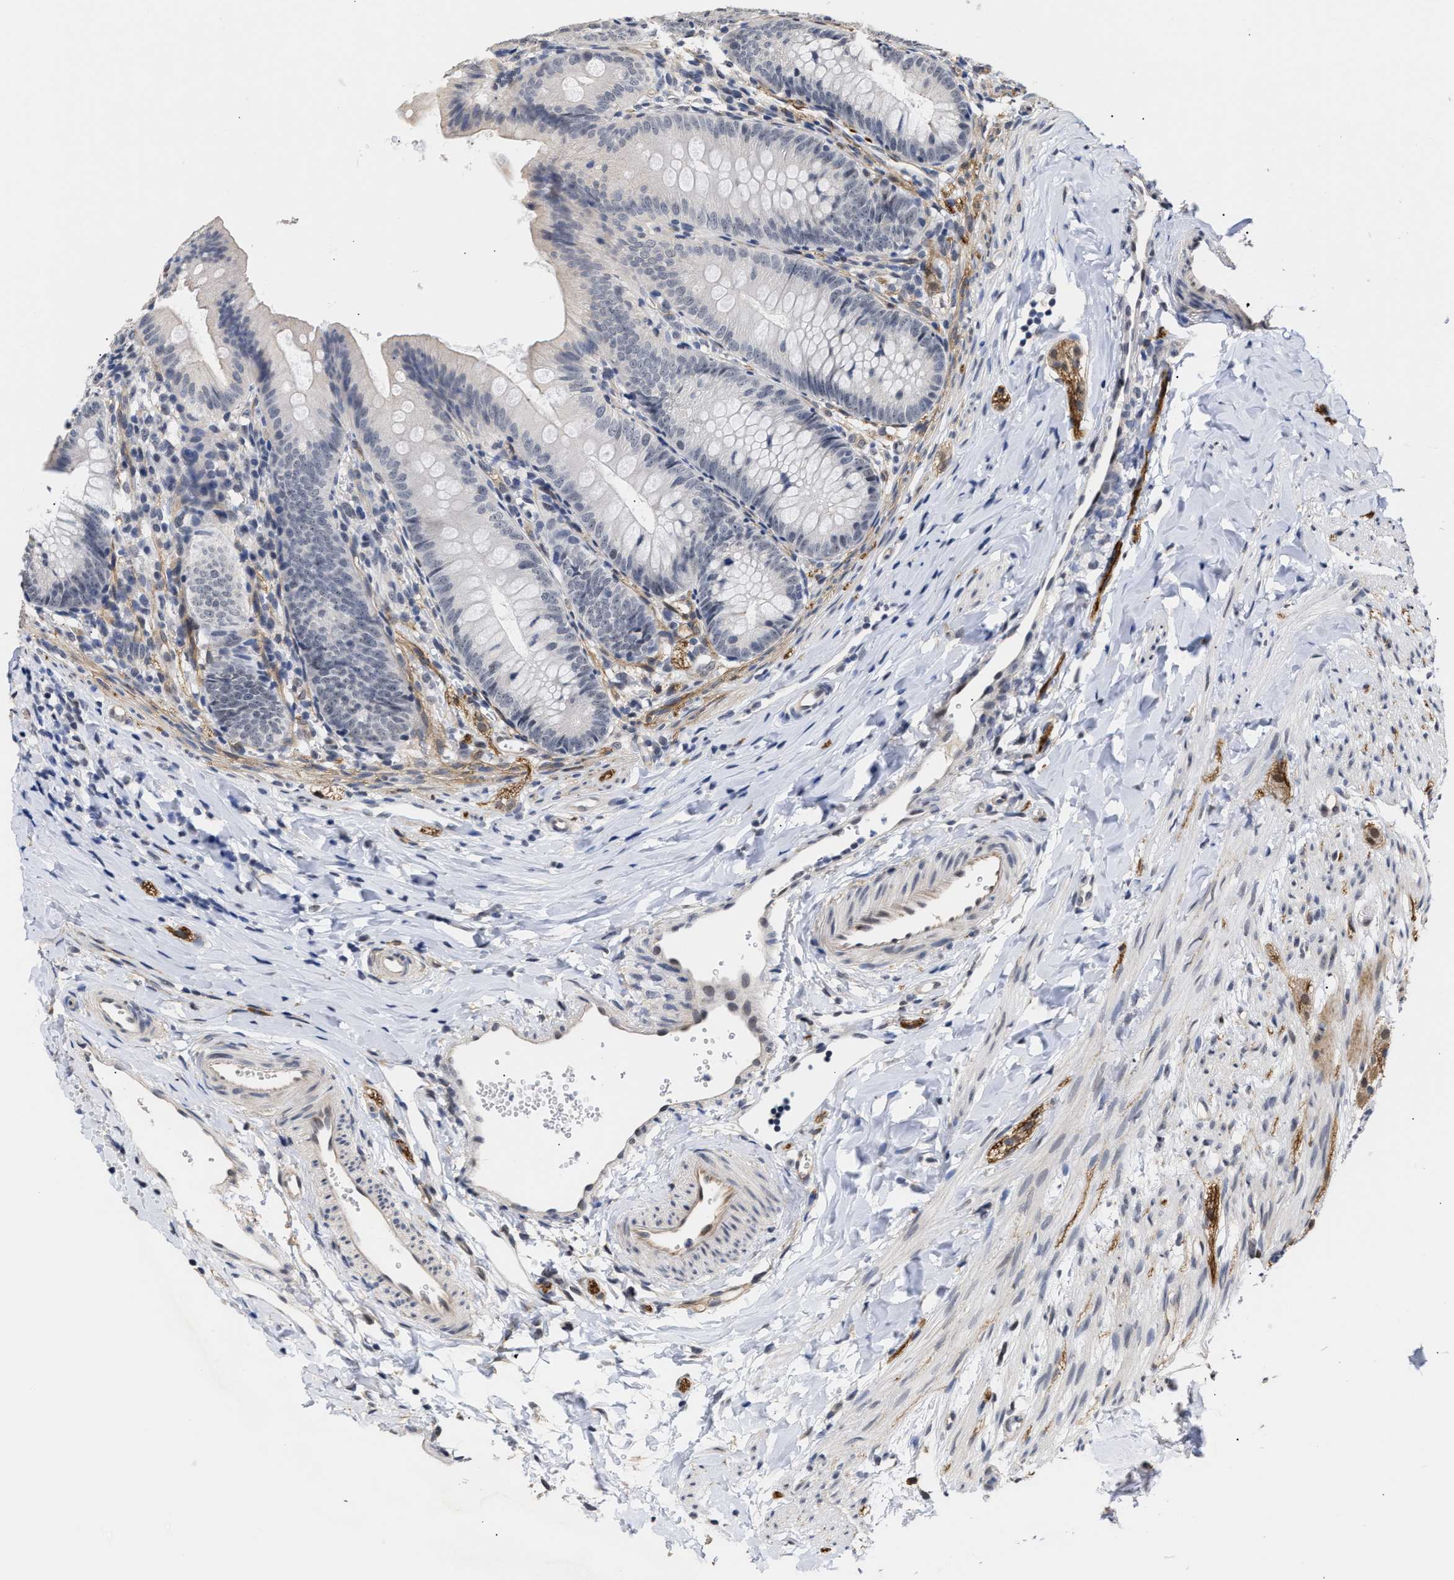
{"staining": {"intensity": "negative", "quantity": "none", "location": "none"}, "tissue": "appendix", "cell_type": "Glandular cells", "image_type": "normal", "snomed": [{"axis": "morphology", "description": "Normal tissue, NOS"}, {"axis": "topography", "description": "Appendix"}], "caption": "IHC photomicrograph of benign appendix stained for a protein (brown), which shows no positivity in glandular cells. (DAB (3,3'-diaminobenzidine) immunohistochemistry (IHC) visualized using brightfield microscopy, high magnification).", "gene": "AHNAK2", "patient": {"sex": "male", "age": 1}}